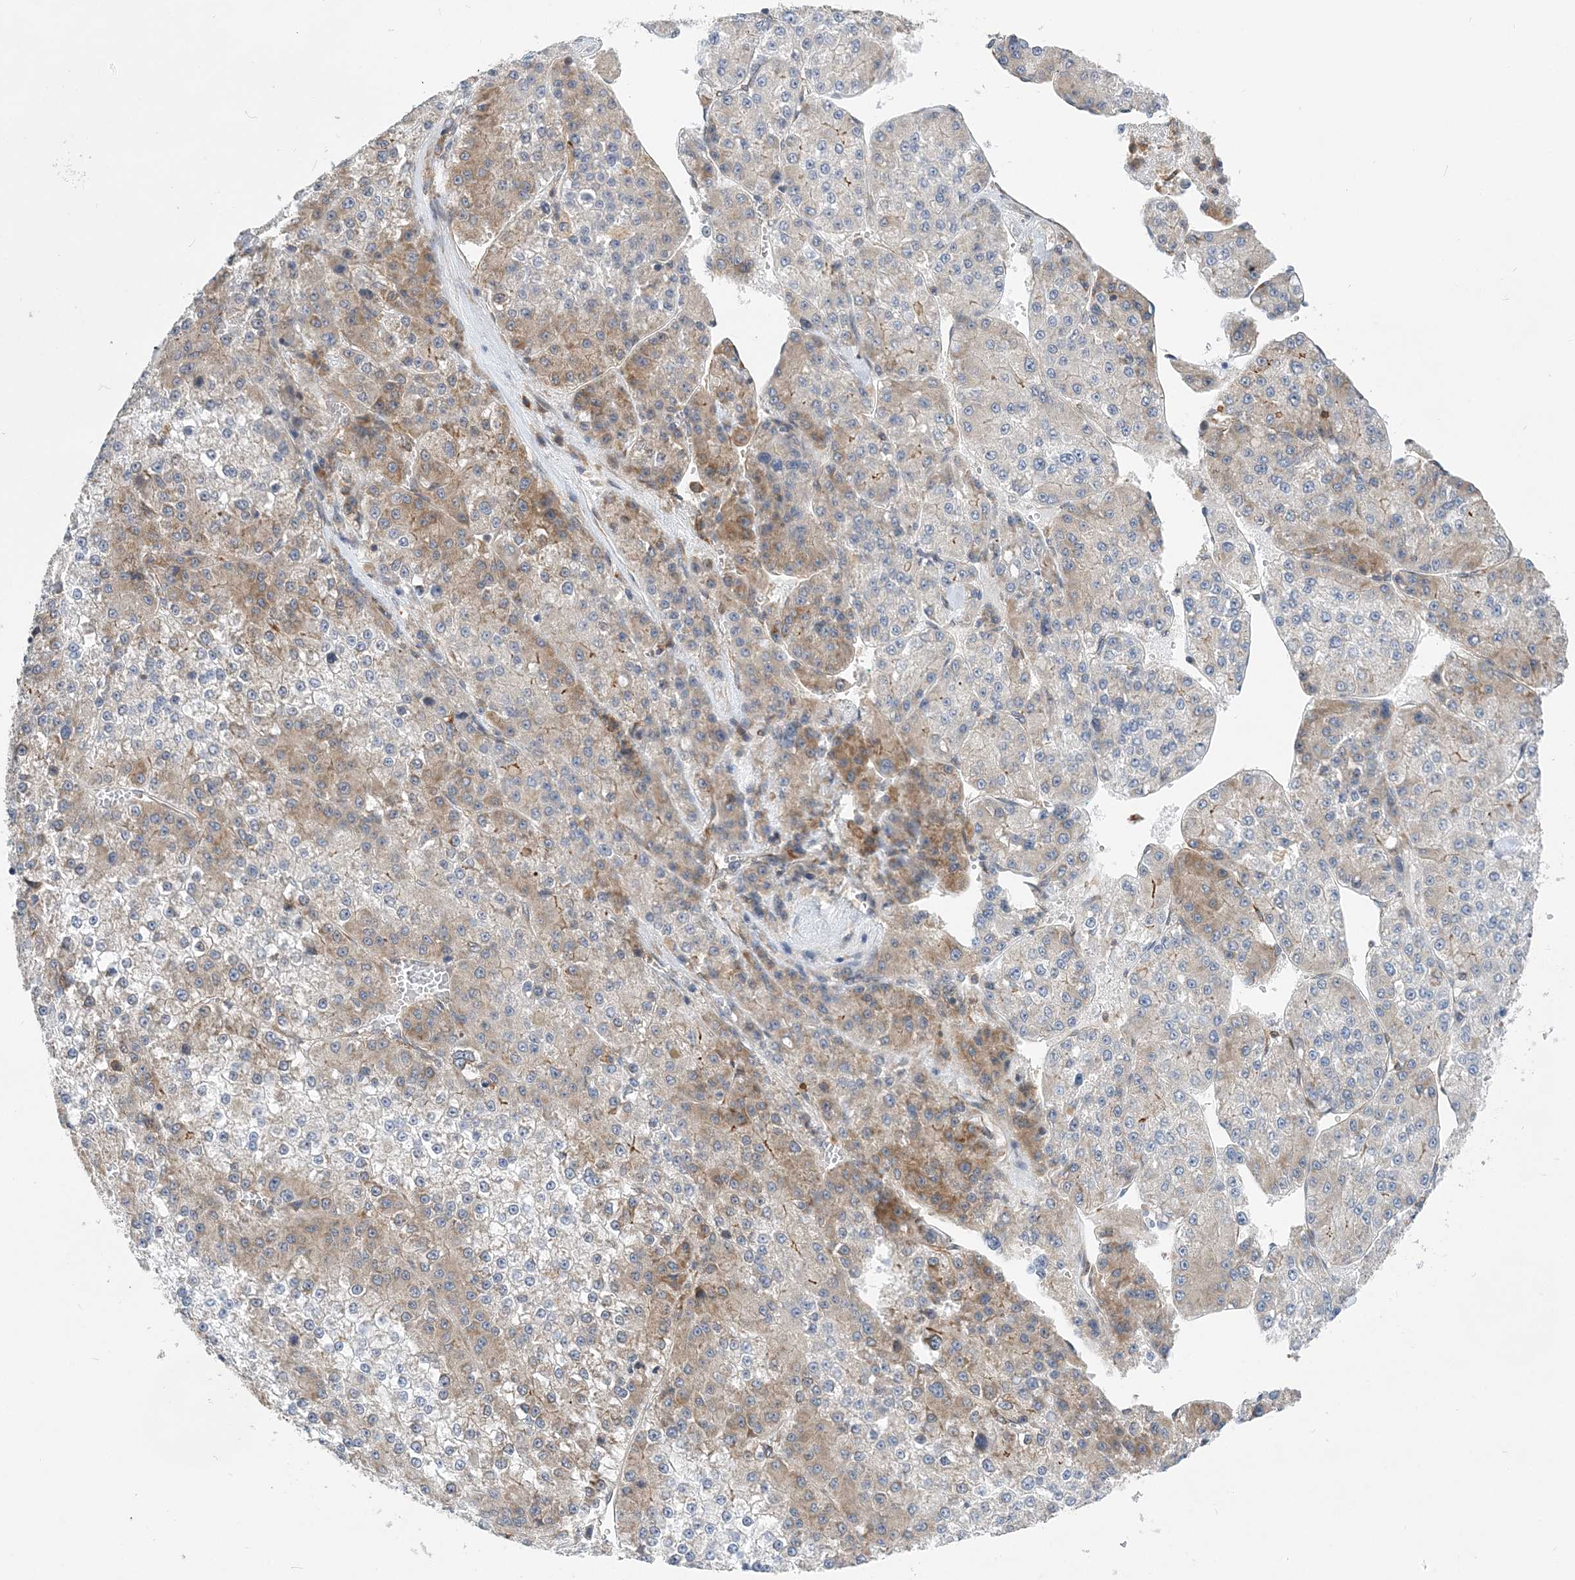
{"staining": {"intensity": "weak", "quantity": "25%-75%", "location": "cytoplasmic/membranous"}, "tissue": "liver cancer", "cell_type": "Tumor cells", "image_type": "cancer", "snomed": [{"axis": "morphology", "description": "Carcinoma, Hepatocellular, NOS"}, {"axis": "topography", "description": "Liver"}], "caption": "The histopathology image reveals staining of hepatocellular carcinoma (liver), revealing weak cytoplasmic/membranous protein expression (brown color) within tumor cells.", "gene": "LARP4B", "patient": {"sex": "female", "age": 73}}